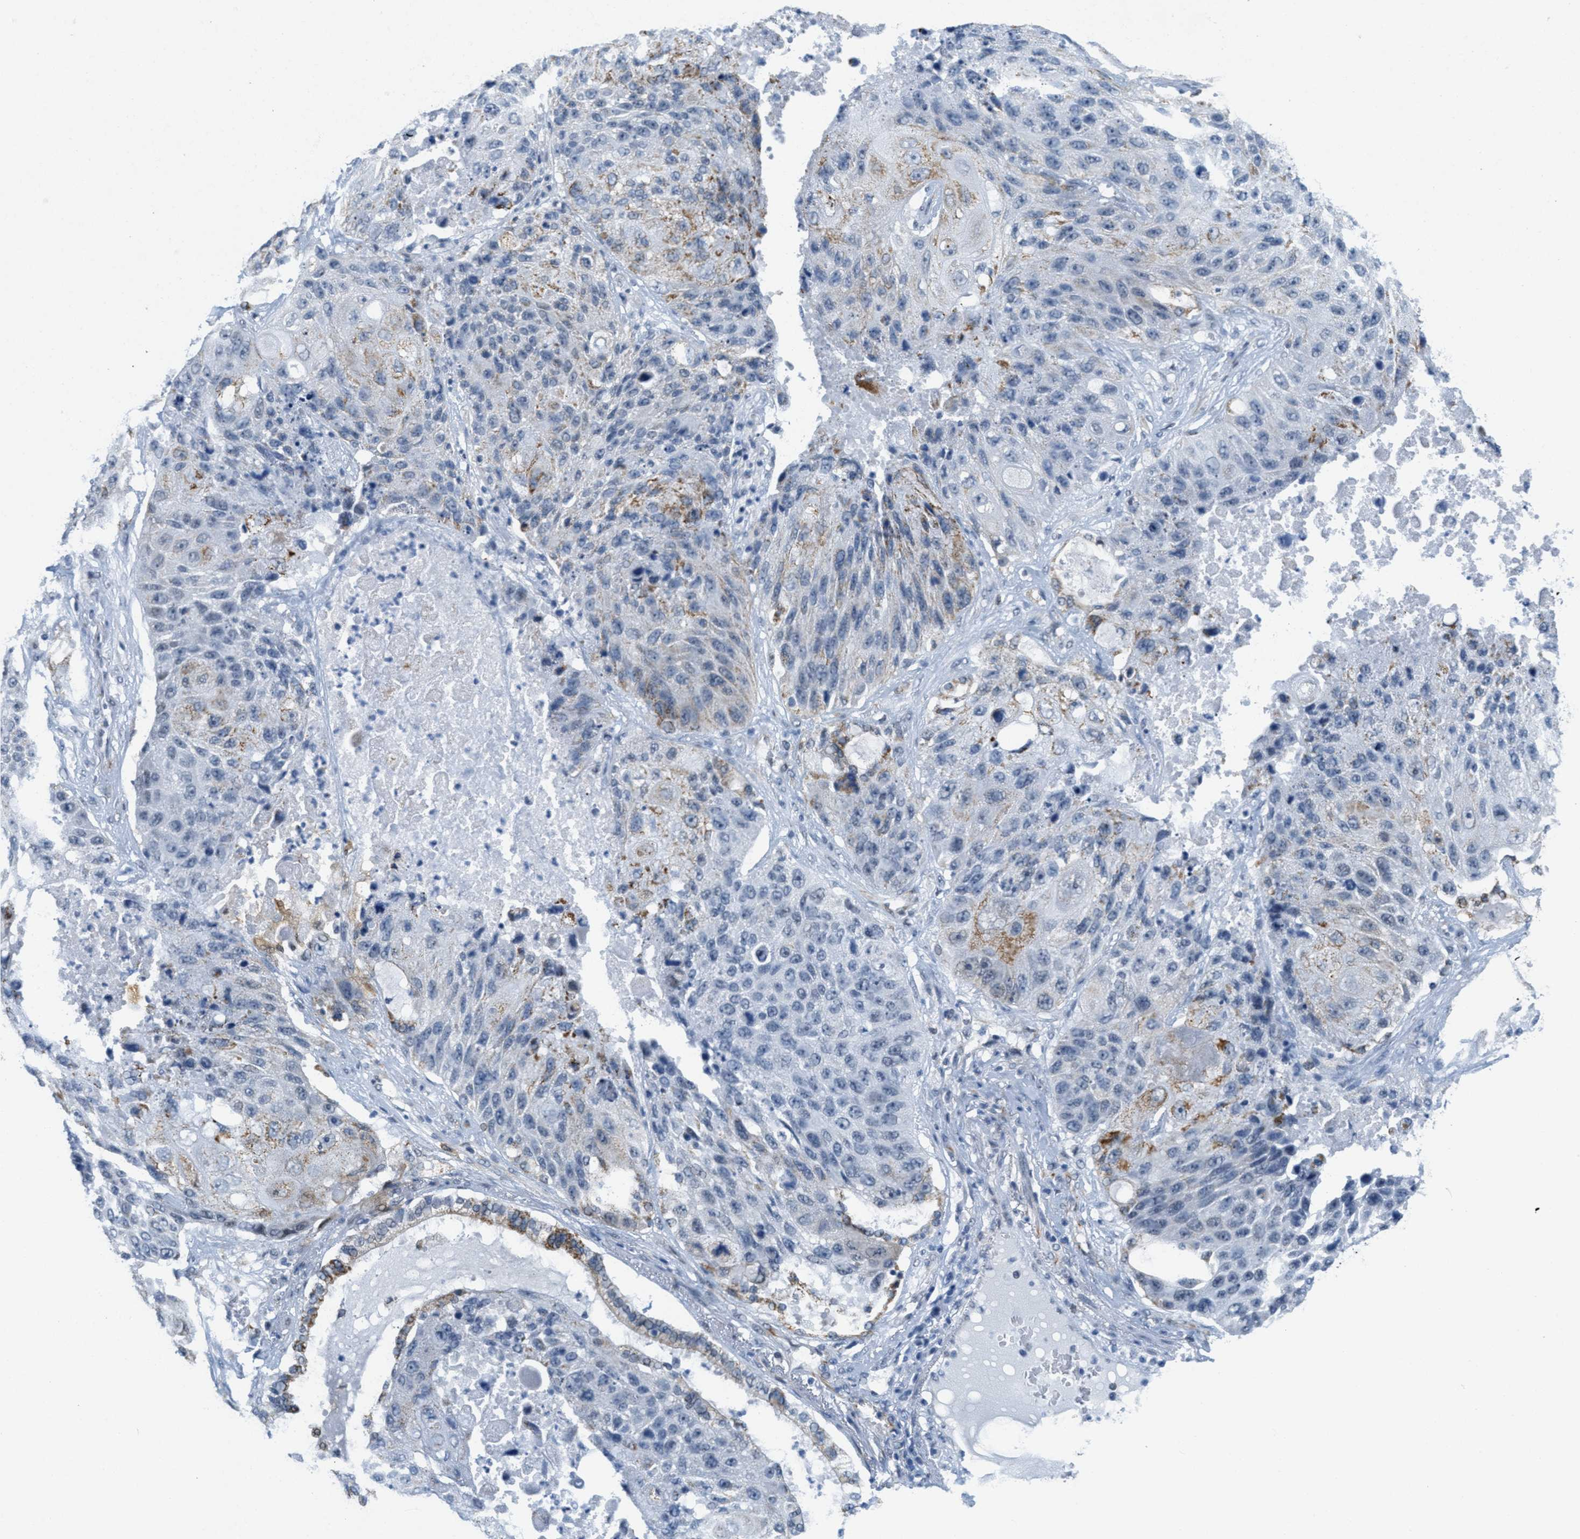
{"staining": {"intensity": "negative", "quantity": "none", "location": "none"}, "tissue": "lung cancer", "cell_type": "Tumor cells", "image_type": "cancer", "snomed": [{"axis": "morphology", "description": "Squamous cell carcinoma, NOS"}, {"axis": "topography", "description": "Lung"}], "caption": "Immunohistochemistry (IHC) photomicrograph of lung squamous cell carcinoma stained for a protein (brown), which reveals no staining in tumor cells.", "gene": "HS3ST2", "patient": {"sex": "male", "age": 61}}